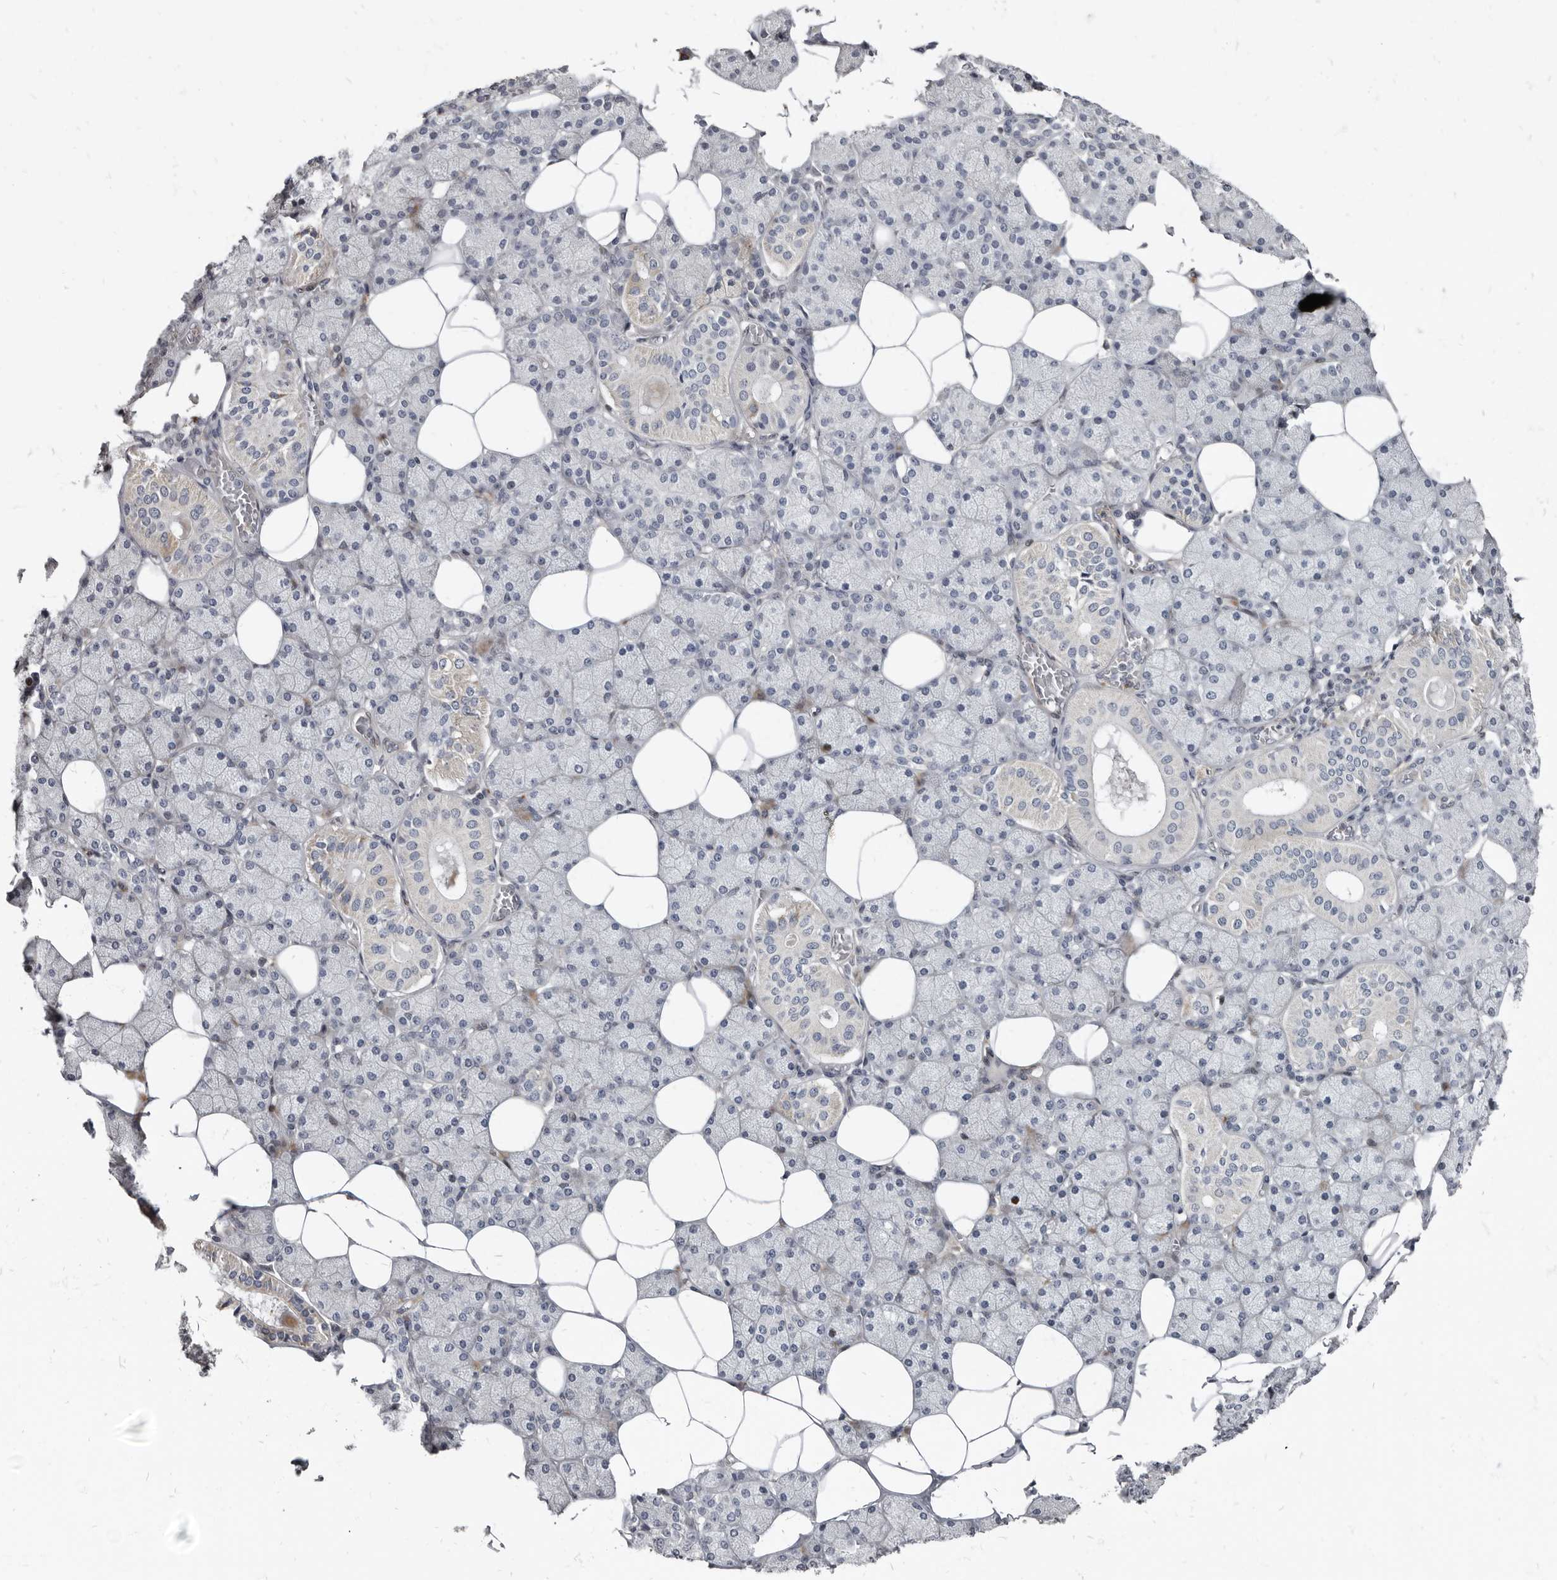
{"staining": {"intensity": "moderate", "quantity": "<25%", "location": "cytoplasmic/membranous"}, "tissue": "salivary gland", "cell_type": "Glandular cells", "image_type": "normal", "snomed": [{"axis": "morphology", "description": "Normal tissue, NOS"}, {"axis": "topography", "description": "Salivary gland"}], "caption": "Immunohistochemistry (IHC) staining of normal salivary gland, which demonstrates low levels of moderate cytoplasmic/membranous expression in about <25% of glandular cells indicating moderate cytoplasmic/membranous protein expression. The staining was performed using DAB (brown) for protein detection and nuclei were counterstained in hematoxylin (blue).", "gene": "MRGPRF", "patient": {"sex": "female", "age": 33}}